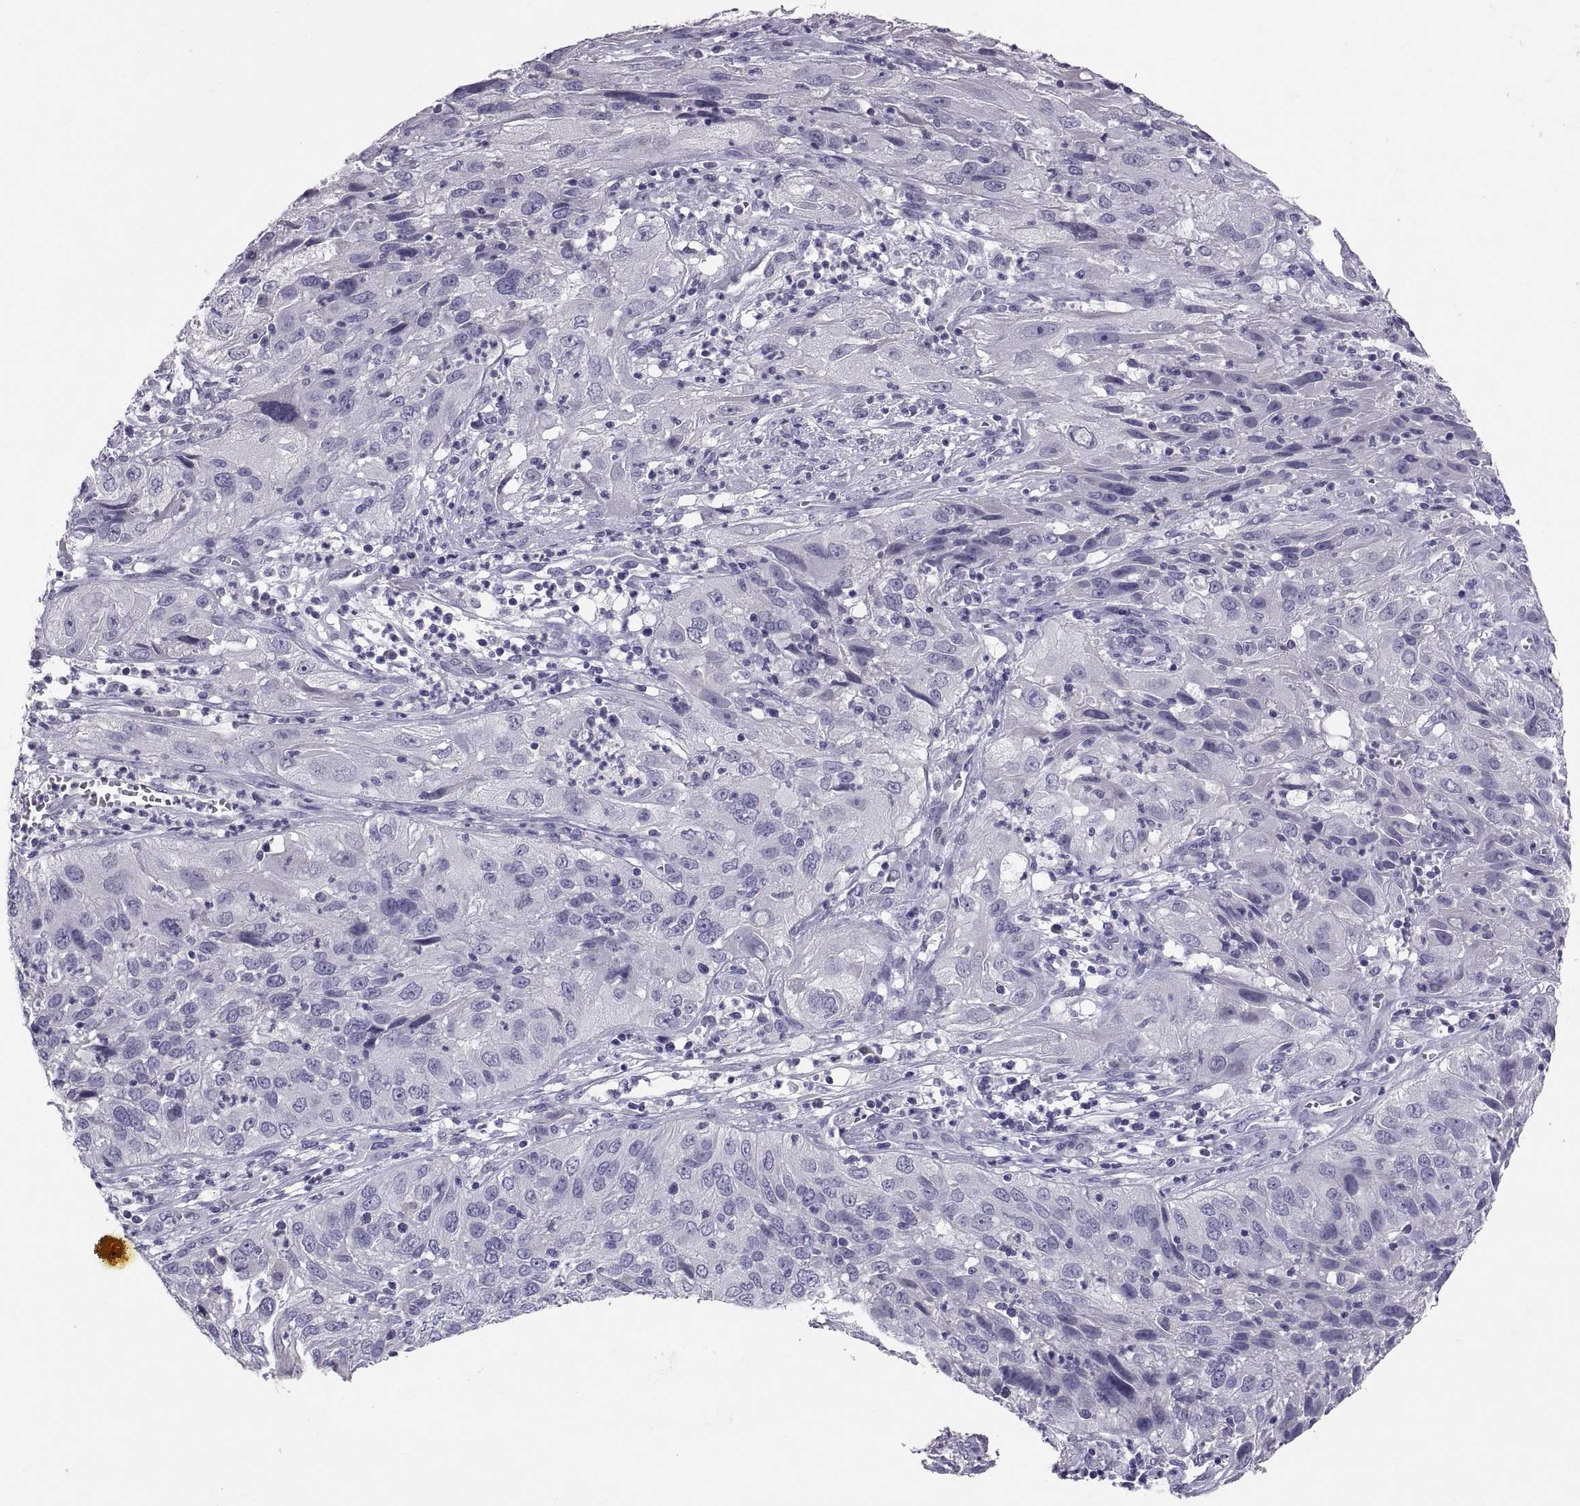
{"staining": {"intensity": "negative", "quantity": "none", "location": "none"}, "tissue": "cervical cancer", "cell_type": "Tumor cells", "image_type": "cancer", "snomed": [{"axis": "morphology", "description": "Squamous cell carcinoma, NOS"}, {"axis": "topography", "description": "Cervix"}], "caption": "Immunohistochemistry (IHC) histopathology image of cervical cancer (squamous cell carcinoma) stained for a protein (brown), which displays no expression in tumor cells.", "gene": "PTN", "patient": {"sex": "female", "age": 32}}